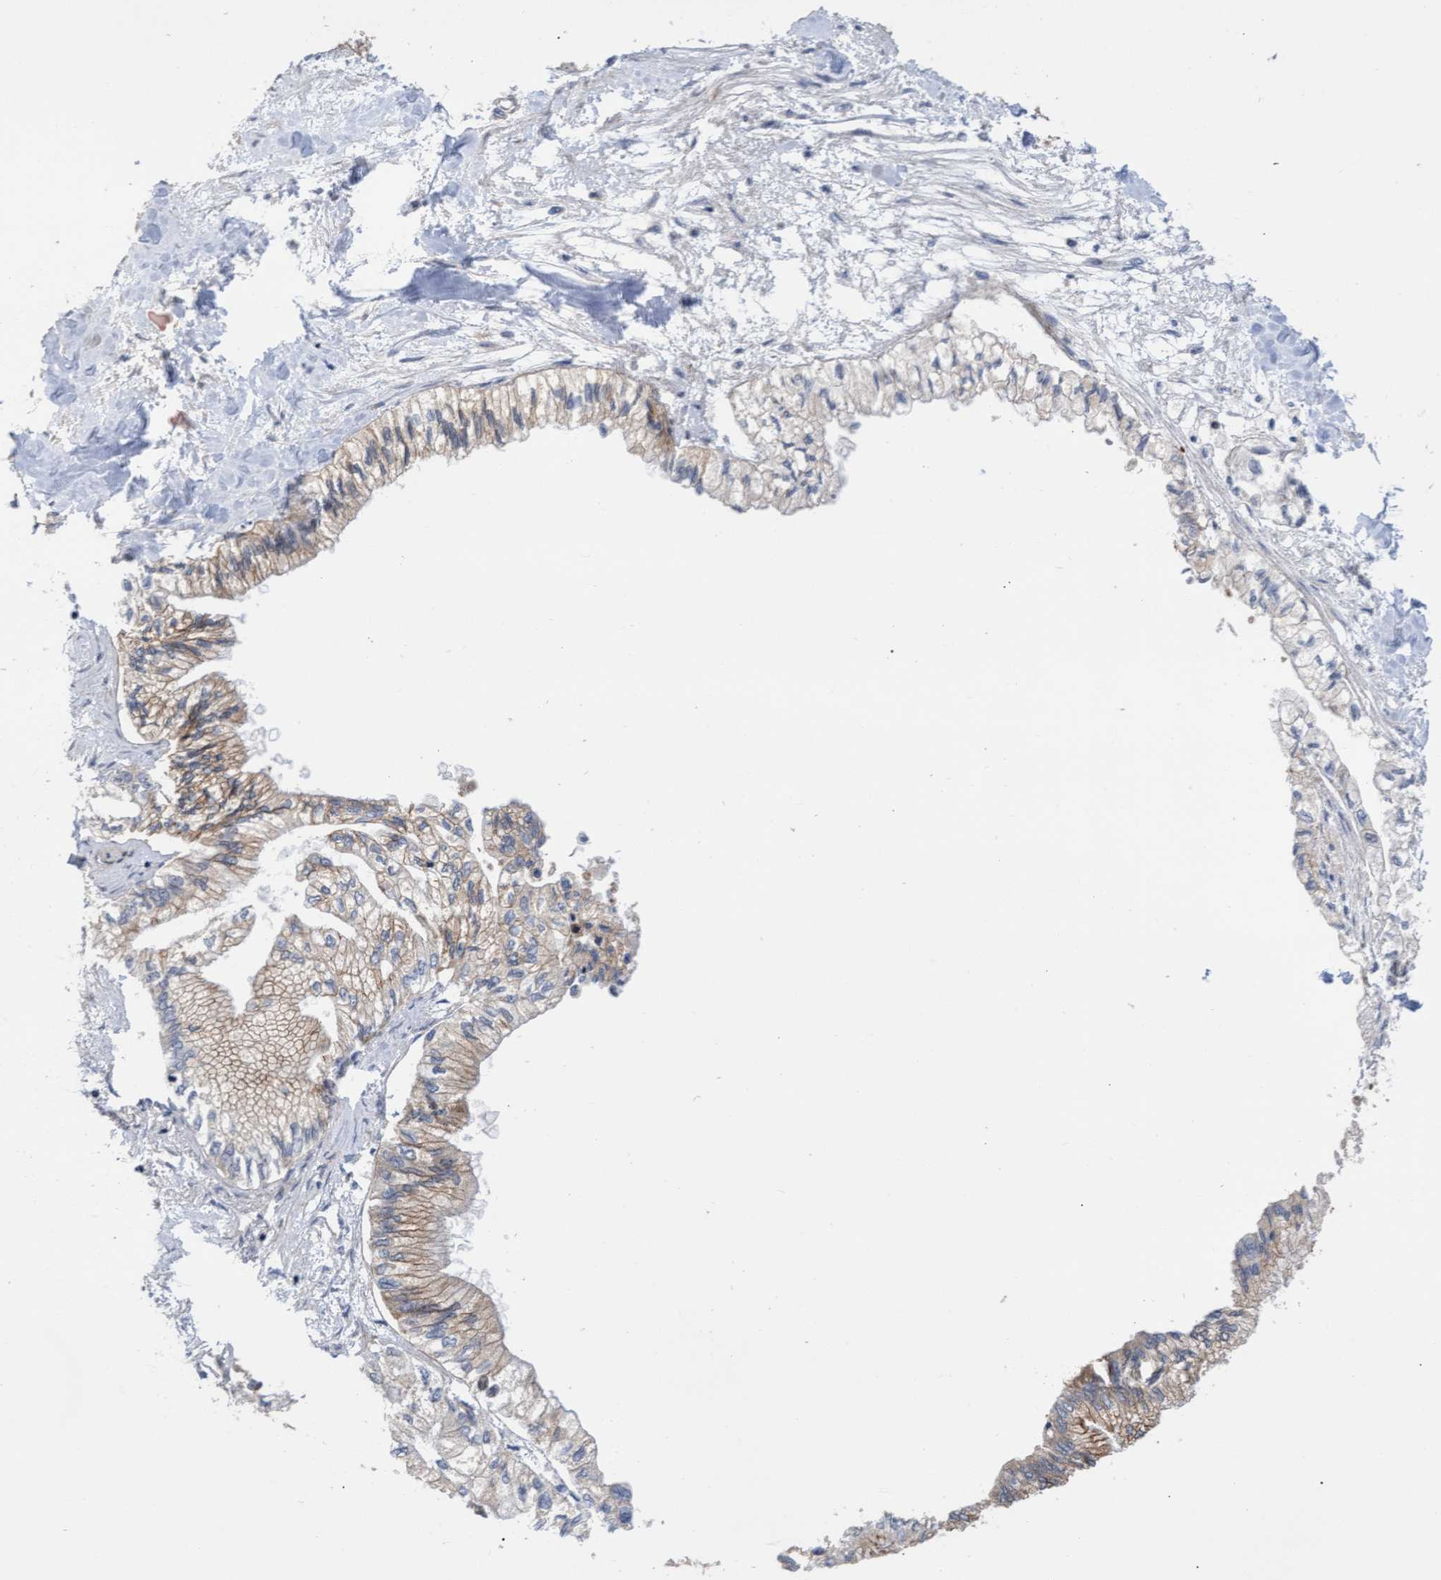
{"staining": {"intensity": "moderate", "quantity": "<25%", "location": "cytoplasmic/membranous"}, "tissue": "pancreatic cancer", "cell_type": "Tumor cells", "image_type": "cancer", "snomed": [{"axis": "morphology", "description": "Adenocarcinoma, NOS"}, {"axis": "topography", "description": "Pancreas"}], "caption": "The micrograph shows immunohistochemical staining of adenocarcinoma (pancreatic). There is moderate cytoplasmic/membranous expression is seen in approximately <25% of tumor cells.", "gene": "ABCF2", "patient": {"sex": "male", "age": 79}}